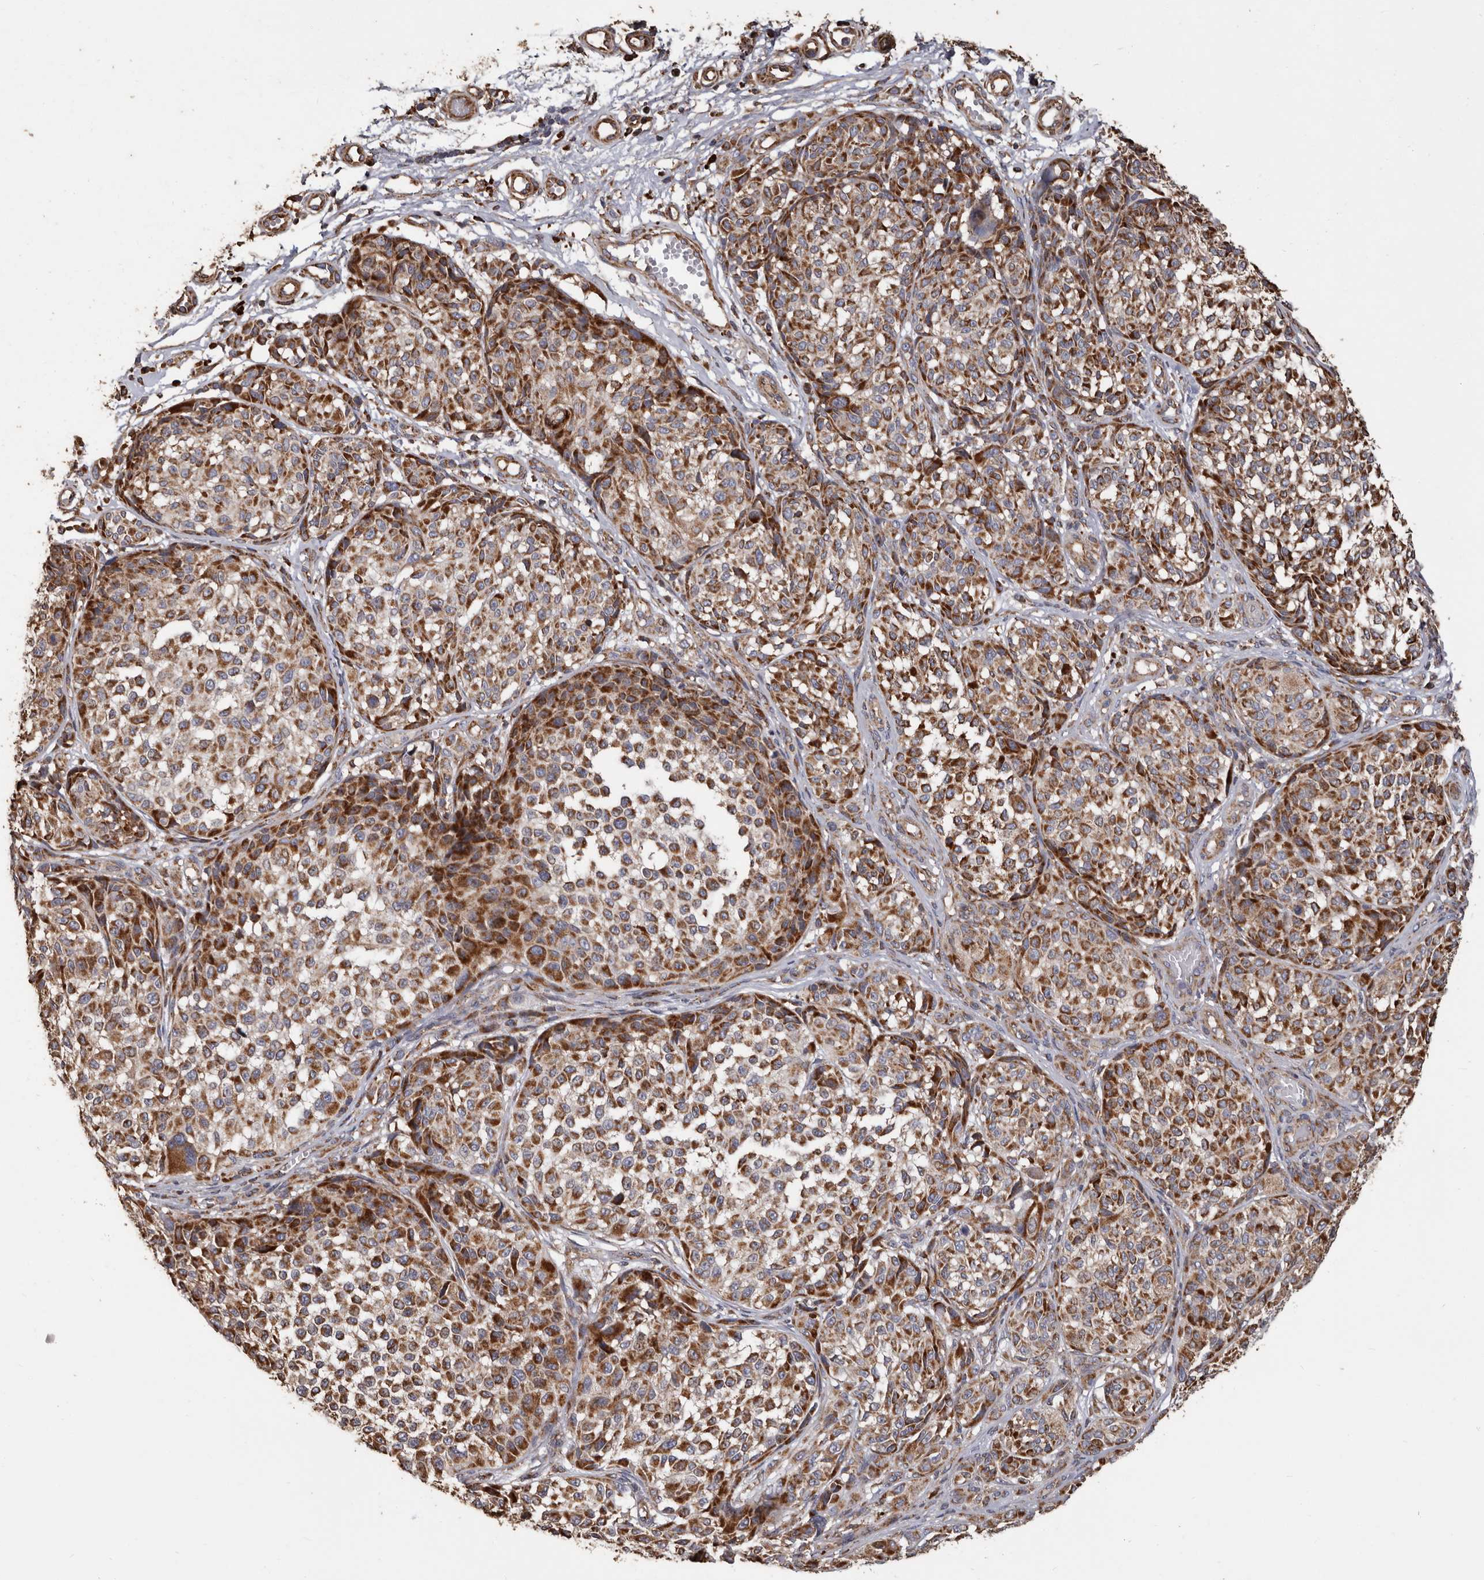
{"staining": {"intensity": "moderate", "quantity": ">75%", "location": "cytoplasmic/membranous"}, "tissue": "melanoma", "cell_type": "Tumor cells", "image_type": "cancer", "snomed": [{"axis": "morphology", "description": "Malignant melanoma, NOS"}, {"axis": "topography", "description": "Skin"}], "caption": "High-magnification brightfield microscopy of melanoma stained with DAB (brown) and counterstained with hematoxylin (blue). tumor cells exhibit moderate cytoplasmic/membranous positivity is appreciated in approximately>75% of cells. The protein is stained brown, and the nuclei are stained in blue (DAB IHC with brightfield microscopy, high magnification).", "gene": "OSGIN2", "patient": {"sex": "male", "age": 83}}